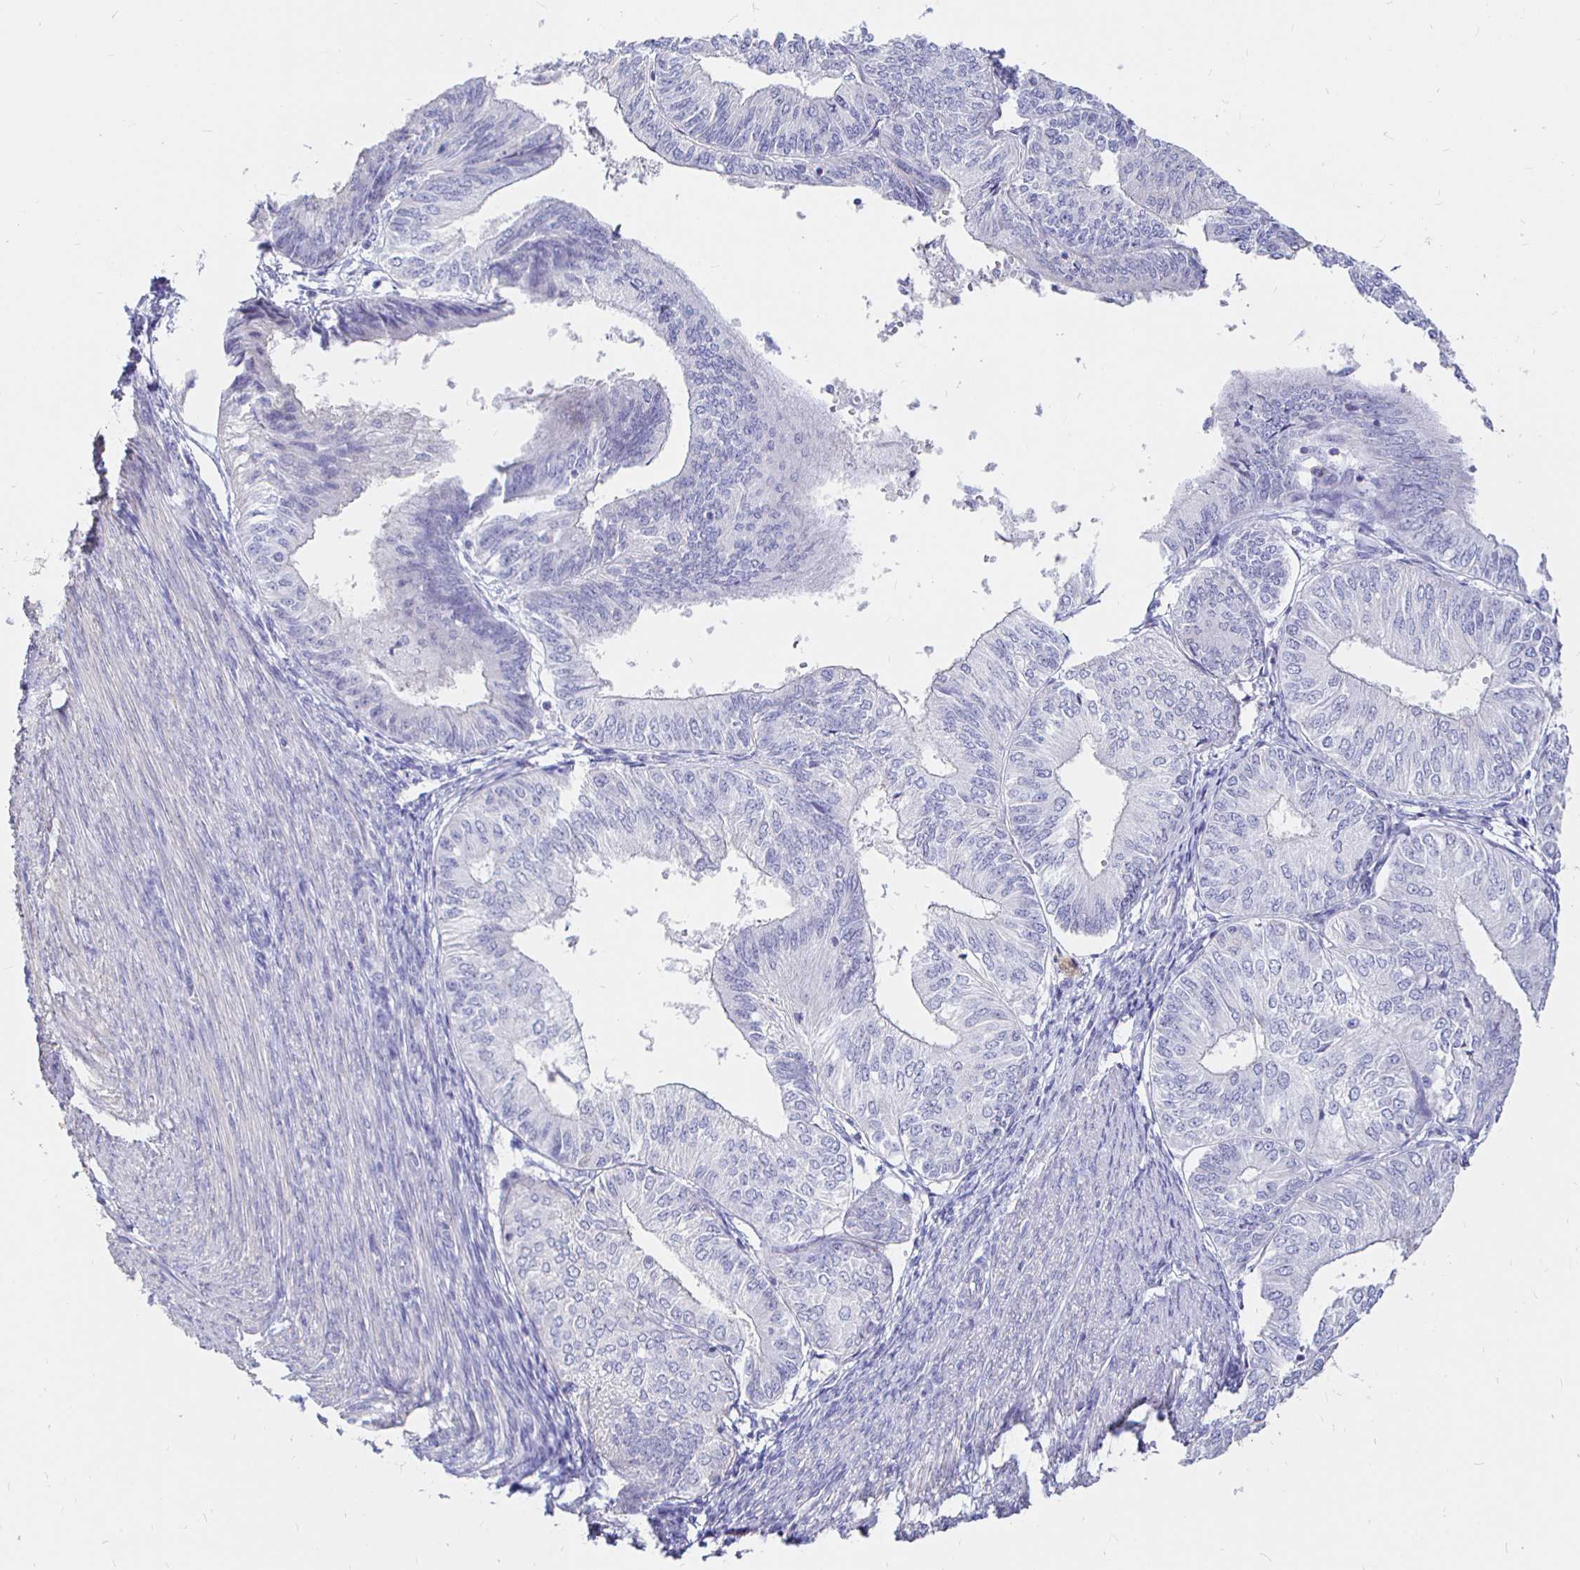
{"staining": {"intensity": "negative", "quantity": "none", "location": "none"}, "tissue": "endometrial cancer", "cell_type": "Tumor cells", "image_type": "cancer", "snomed": [{"axis": "morphology", "description": "Adenocarcinoma, NOS"}, {"axis": "topography", "description": "Endometrium"}], "caption": "A high-resolution histopathology image shows IHC staining of adenocarcinoma (endometrial), which displays no significant positivity in tumor cells.", "gene": "NECAB1", "patient": {"sex": "female", "age": 58}}